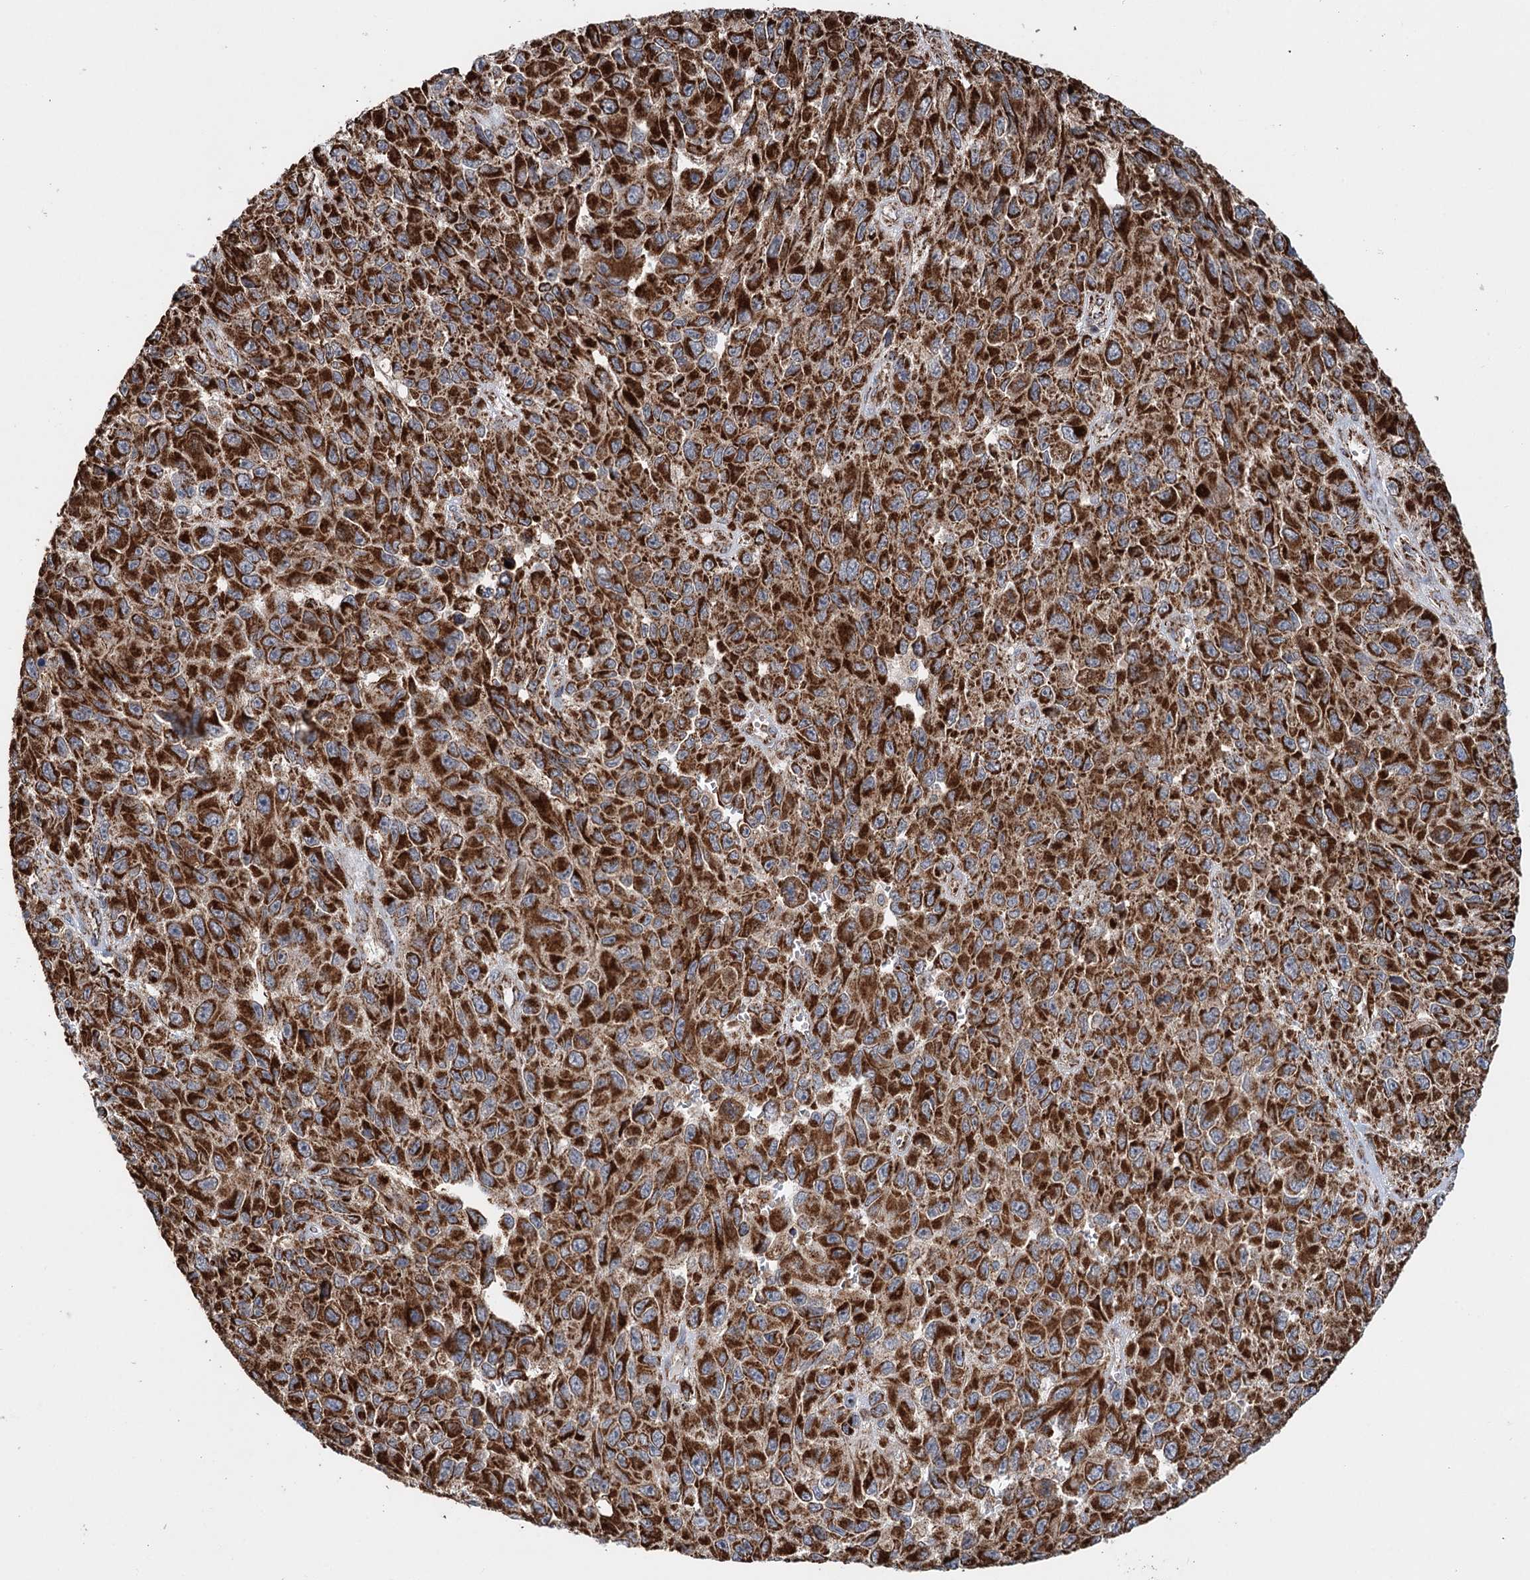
{"staining": {"intensity": "strong", "quantity": ">75%", "location": "cytoplasmic/membranous"}, "tissue": "melanoma", "cell_type": "Tumor cells", "image_type": "cancer", "snomed": [{"axis": "morphology", "description": "Normal tissue, NOS"}, {"axis": "morphology", "description": "Malignant melanoma, NOS"}, {"axis": "topography", "description": "Skin"}], "caption": "Brown immunohistochemical staining in melanoma reveals strong cytoplasmic/membranous expression in about >75% of tumor cells.", "gene": "APH1A", "patient": {"sex": "female", "age": 96}}